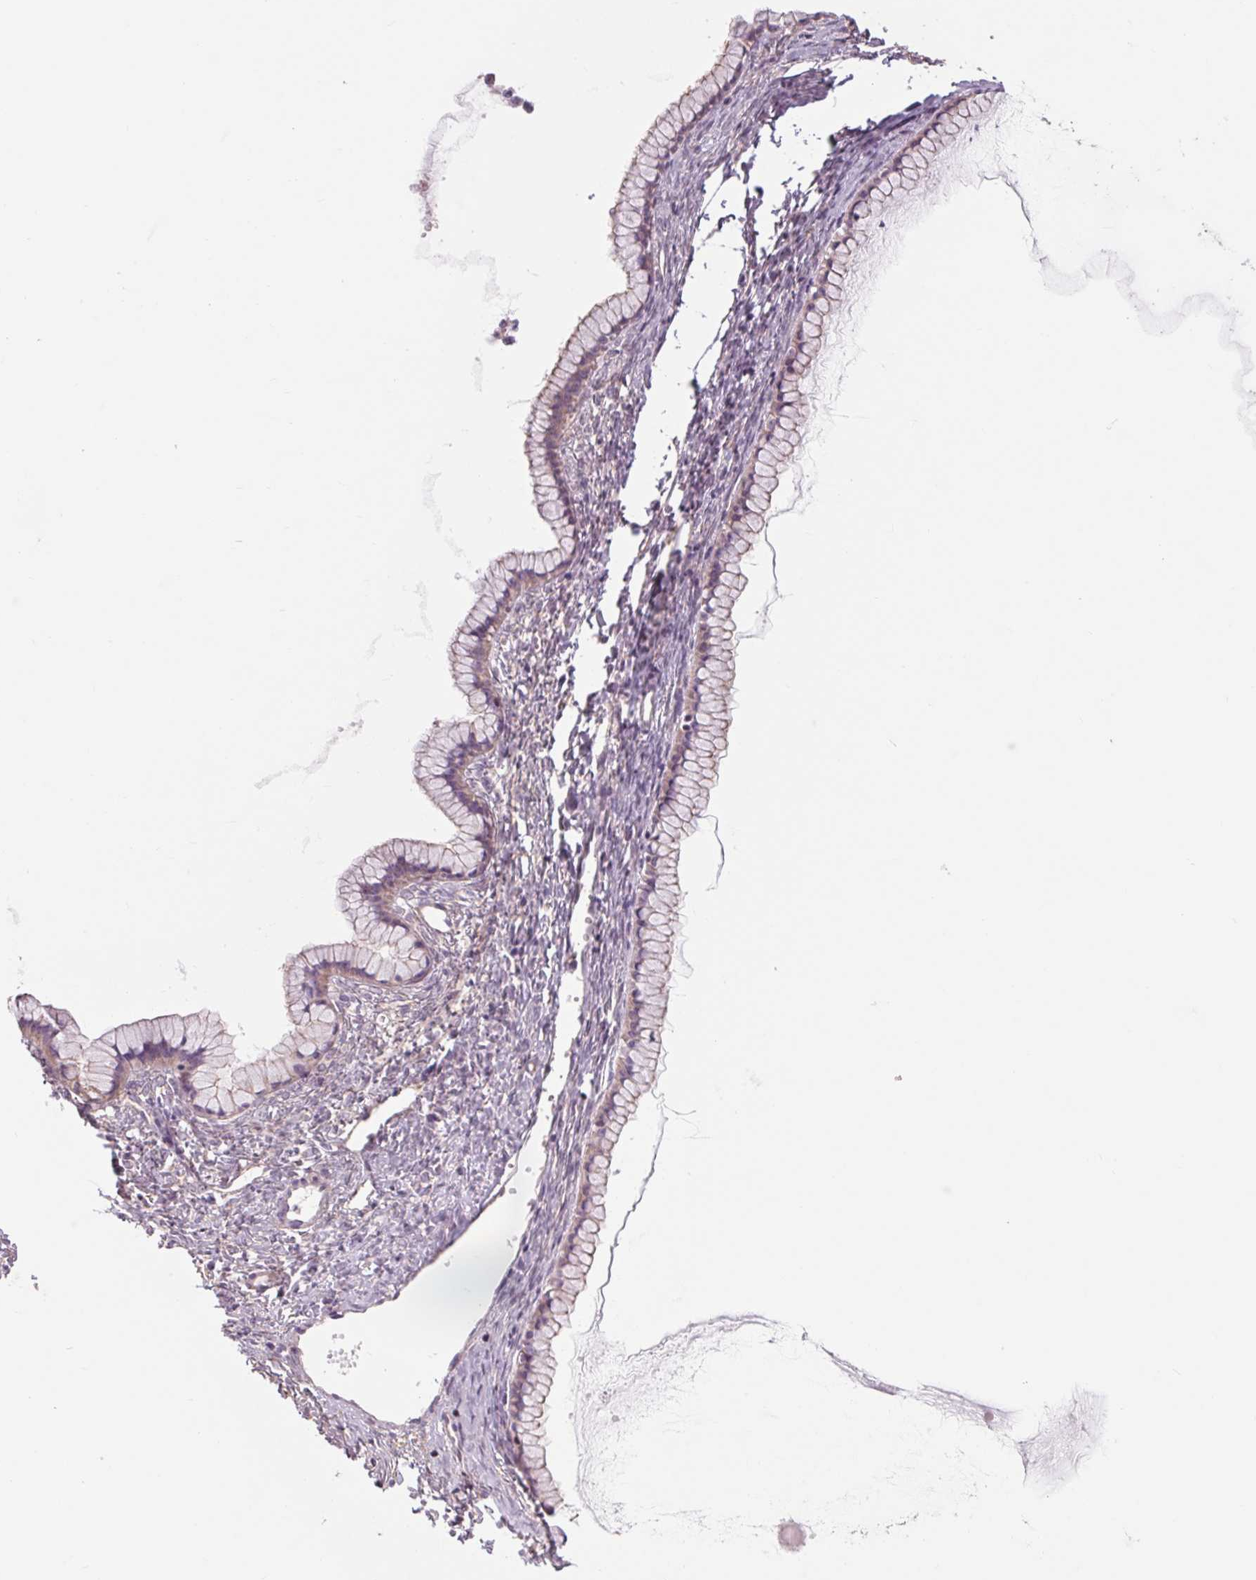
{"staining": {"intensity": "negative", "quantity": "none", "location": "none"}, "tissue": "ovarian cancer", "cell_type": "Tumor cells", "image_type": "cancer", "snomed": [{"axis": "morphology", "description": "Cystadenocarcinoma, mucinous, NOS"}, {"axis": "topography", "description": "Ovary"}], "caption": "A histopathology image of human ovarian cancer is negative for staining in tumor cells.", "gene": "SH3RF2", "patient": {"sex": "female", "age": 41}}